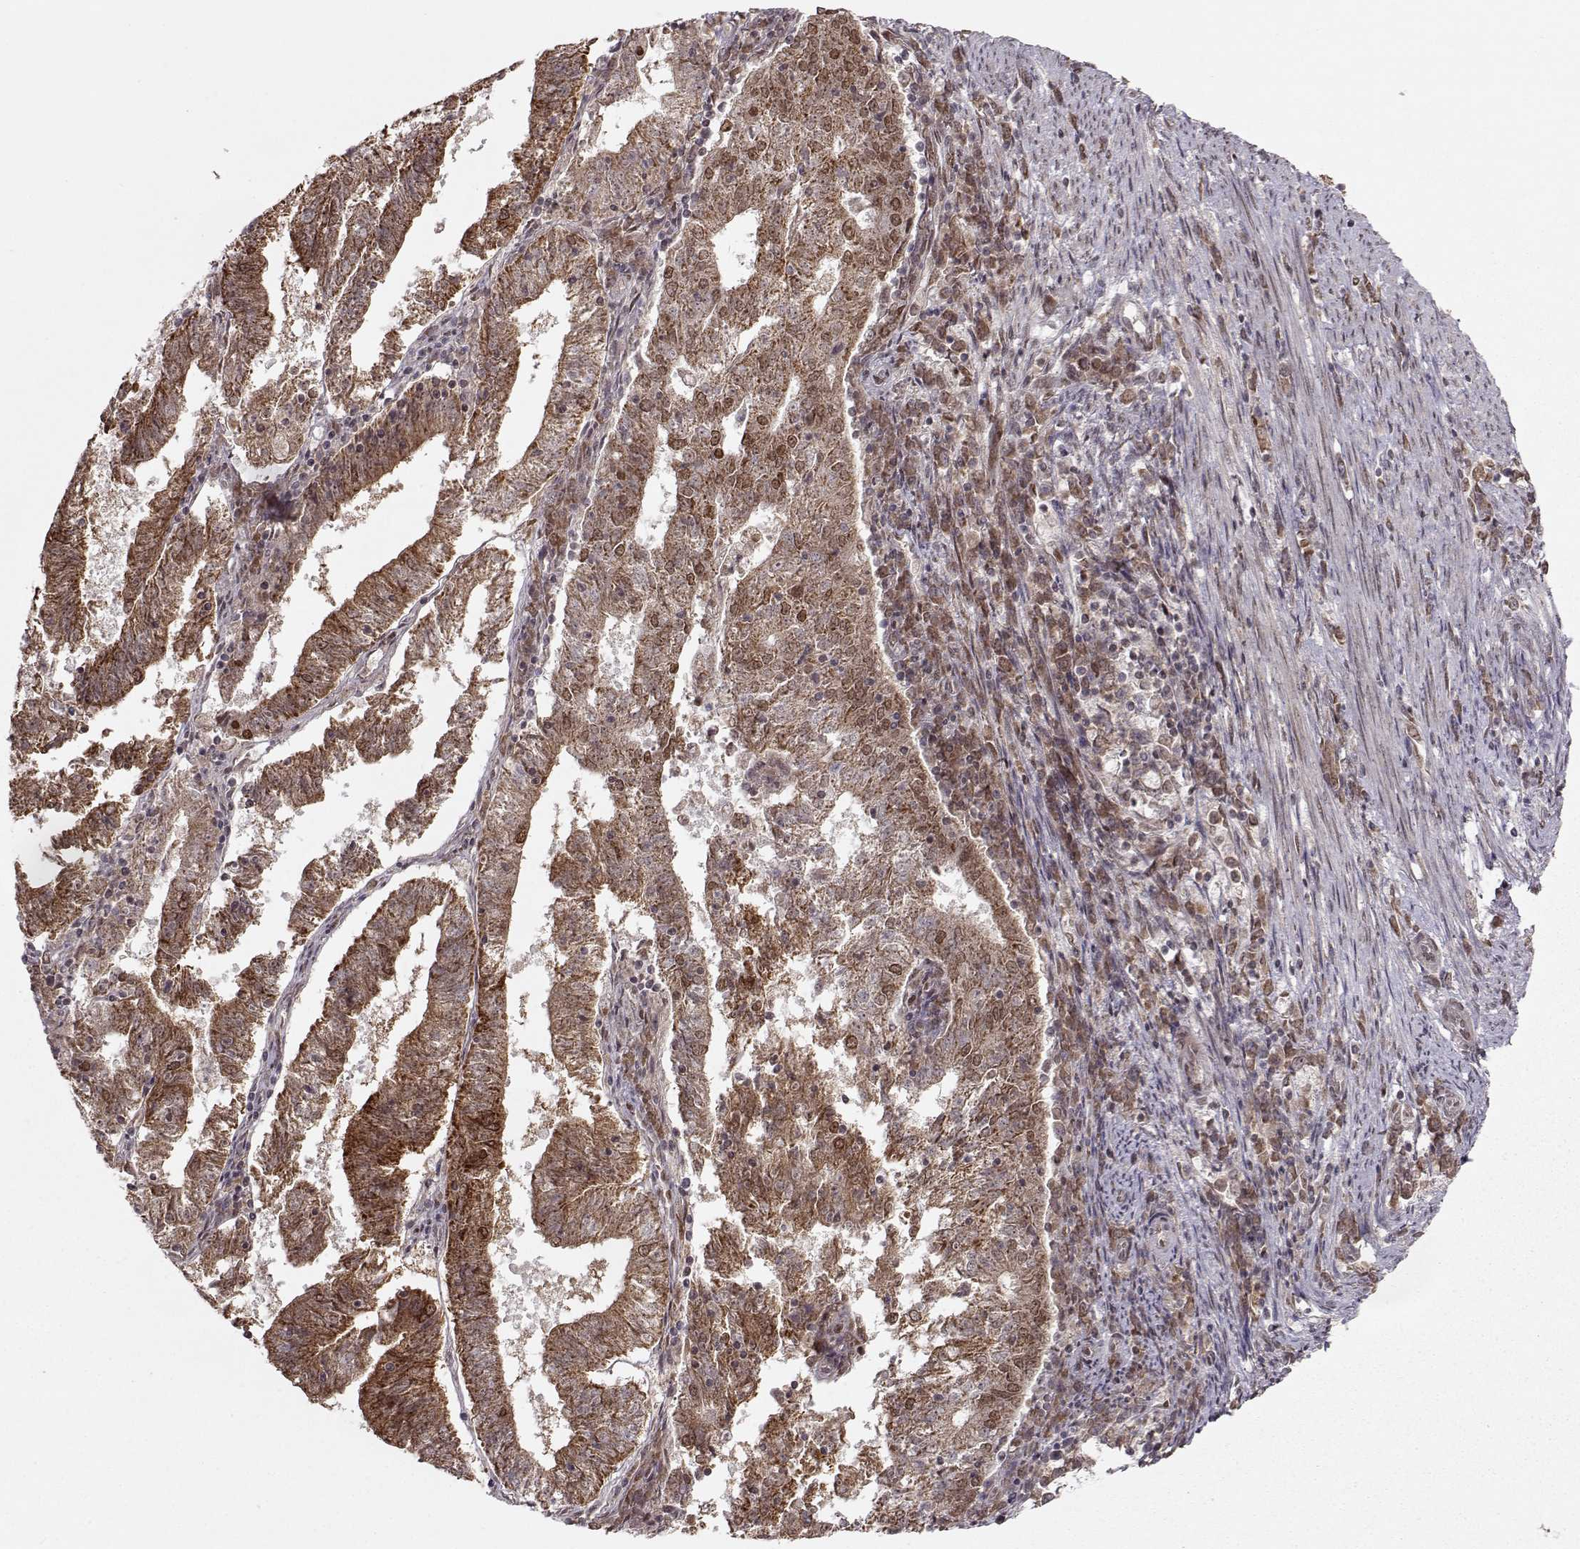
{"staining": {"intensity": "strong", "quantity": ">75%", "location": "cytoplasmic/membranous"}, "tissue": "endometrial cancer", "cell_type": "Tumor cells", "image_type": "cancer", "snomed": [{"axis": "morphology", "description": "Adenocarcinoma, NOS"}, {"axis": "topography", "description": "Endometrium"}], "caption": "Immunohistochemical staining of endometrial adenocarcinoma shows strong cytoplasmic/membranous protein positivity in about >75% of tumor cells.", "gene": "RAI1", "patient": {"sex": "female", "age": 82}}